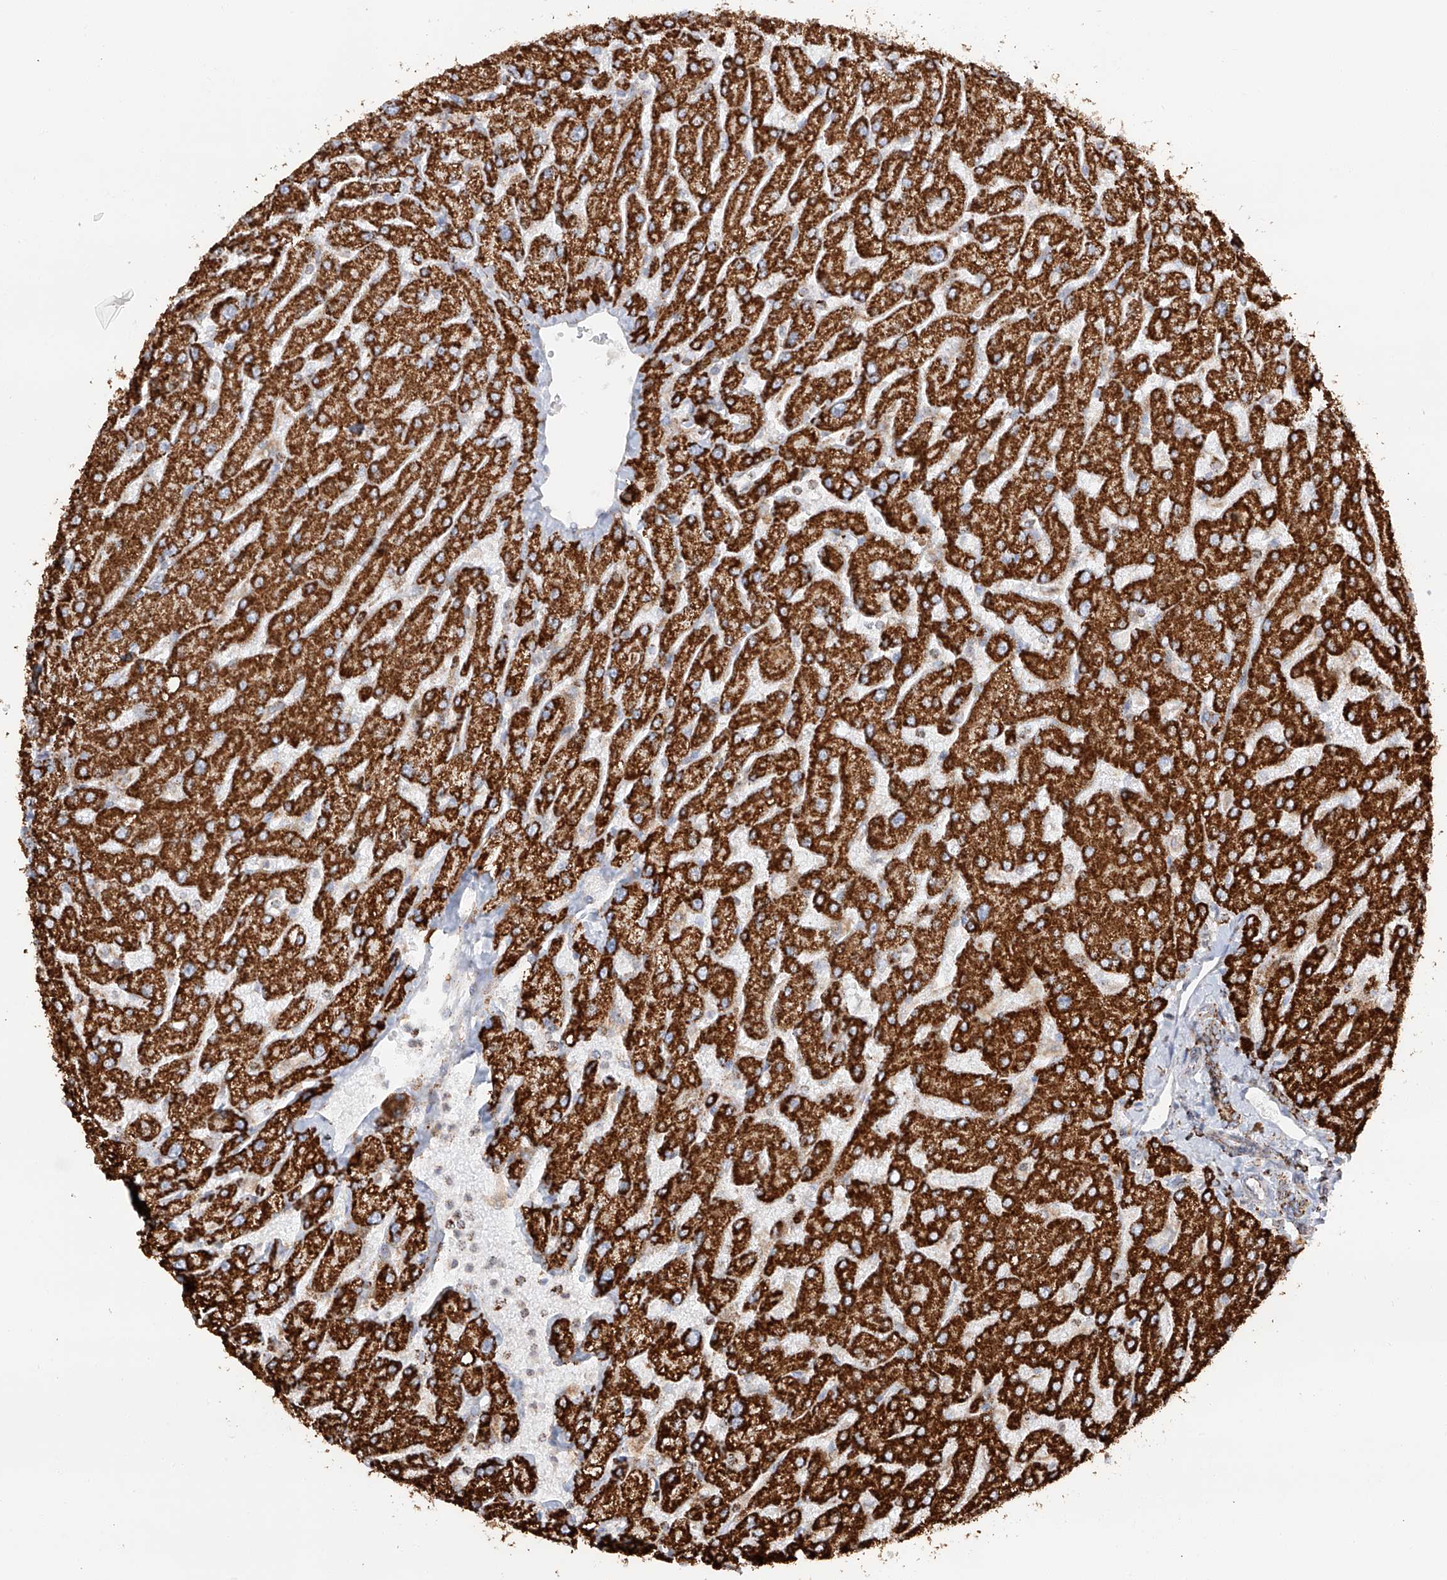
{"staining": {"intensity": "moderate", "quantity": ">75%", "location": "cytoplasmic/membranous"}, "tissue": "liver", "cell_type": "Cholangiocytes", "image_type": "normal", "snomed": [{"axis": "morphology", "description": "Normal tissue, NOS"}, {"axis": "topography", "description": "Liver"}], "caption": "A micrograph of liver stained for a protein exhibits moderate cytoplasmic/membranous brown staining in cholangiocytes.", "gene": "TTC27", "patient": {"sex": "male", "age": 55}}